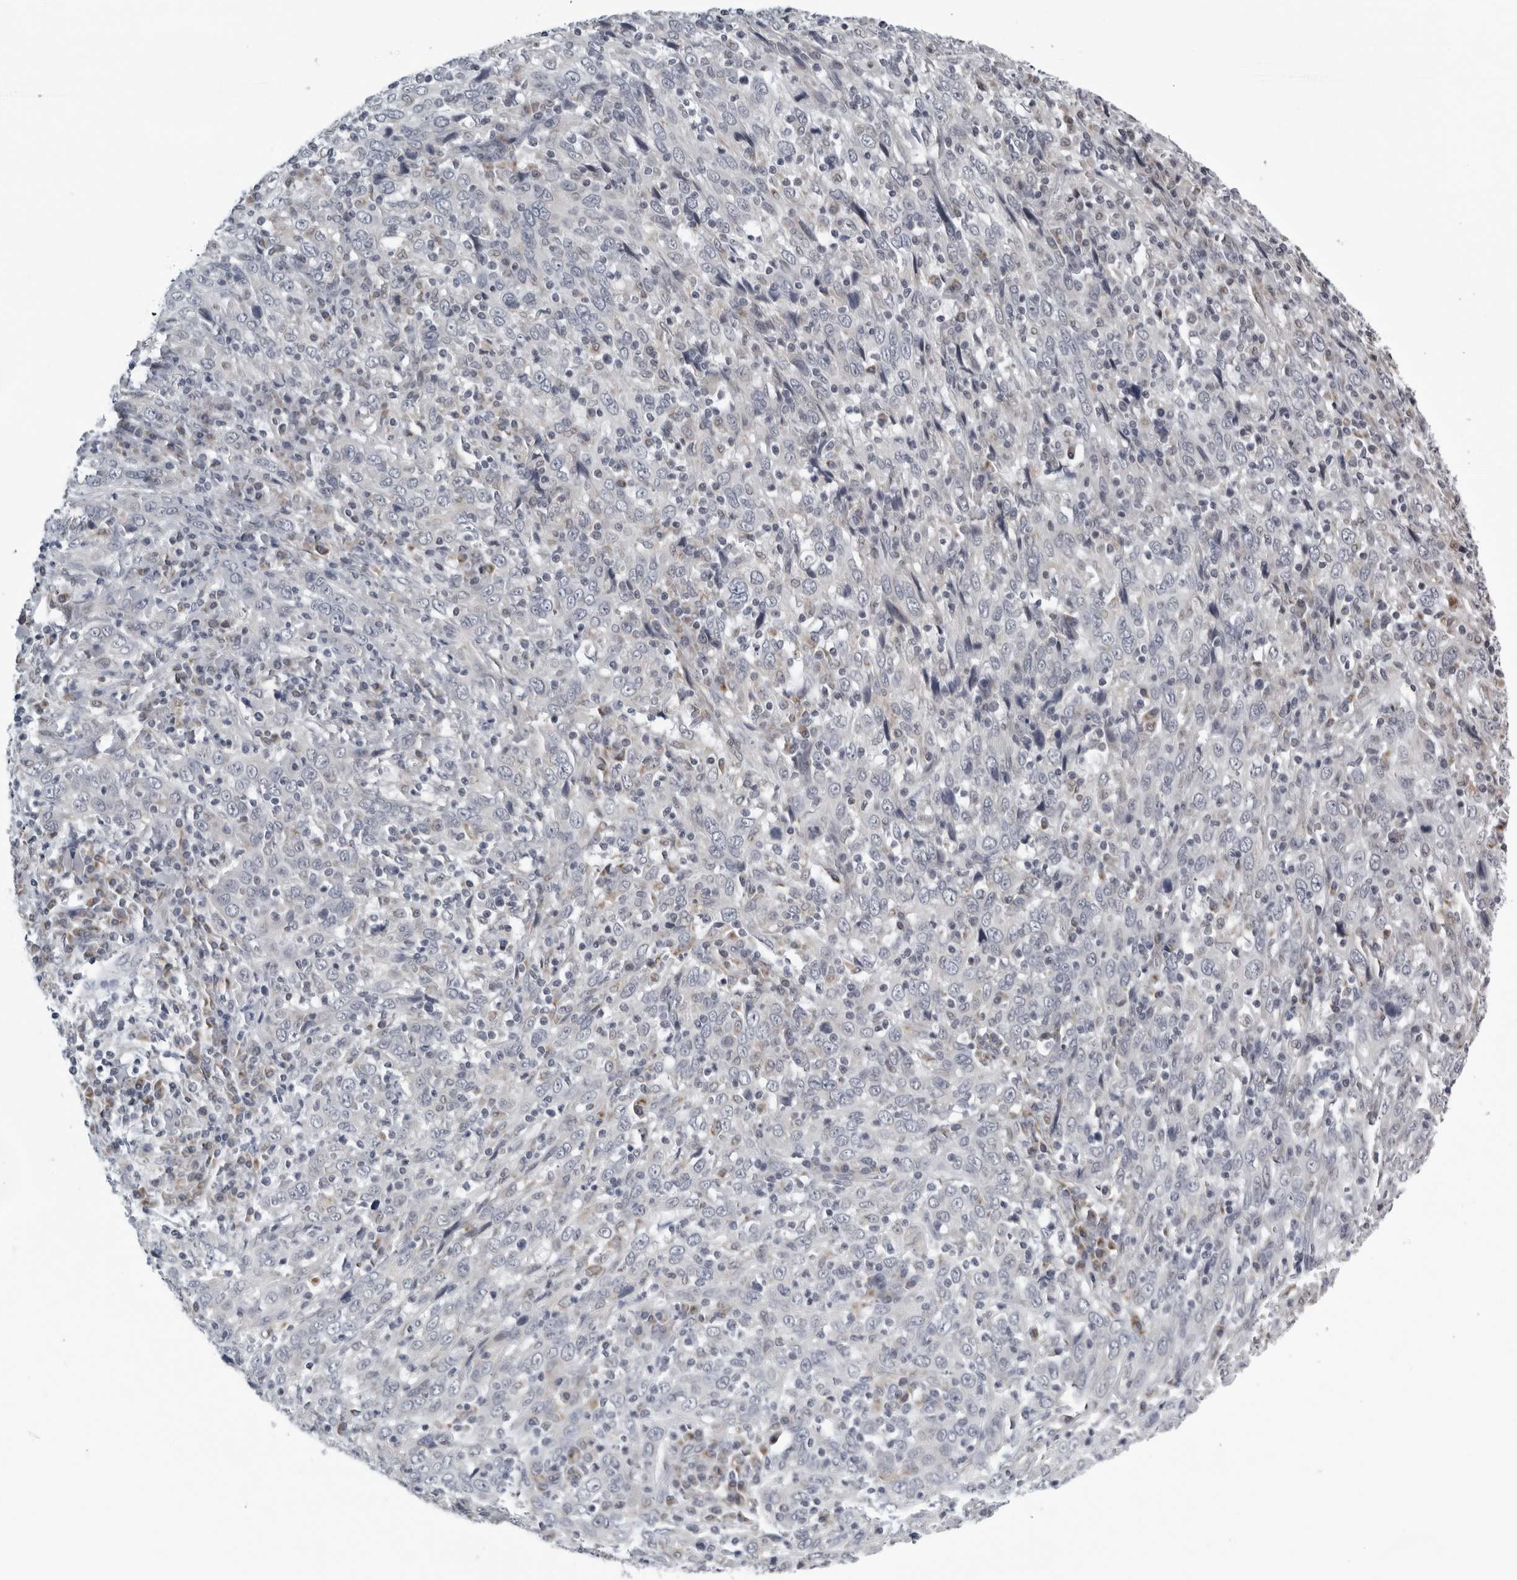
{"staining": {"intensity": "negative", "quantity": "none", "location": "none"}, "tissue": "cervical cancer", "cell_type": "Tumor cells", "image_type": "cancer", "snomed": [{"axis": "morphology", "description": "Squamous cell carcinoma, NOS"}, {"axis": "topography", "description": "Cervix"}], "caption": "Tumor cells show no significant protein positivity in squamous cell carcinoma (cervical). Nuclei are stained in blue.", "gene": "CPT2", "patient": {"sex": "female", "age": 46}}